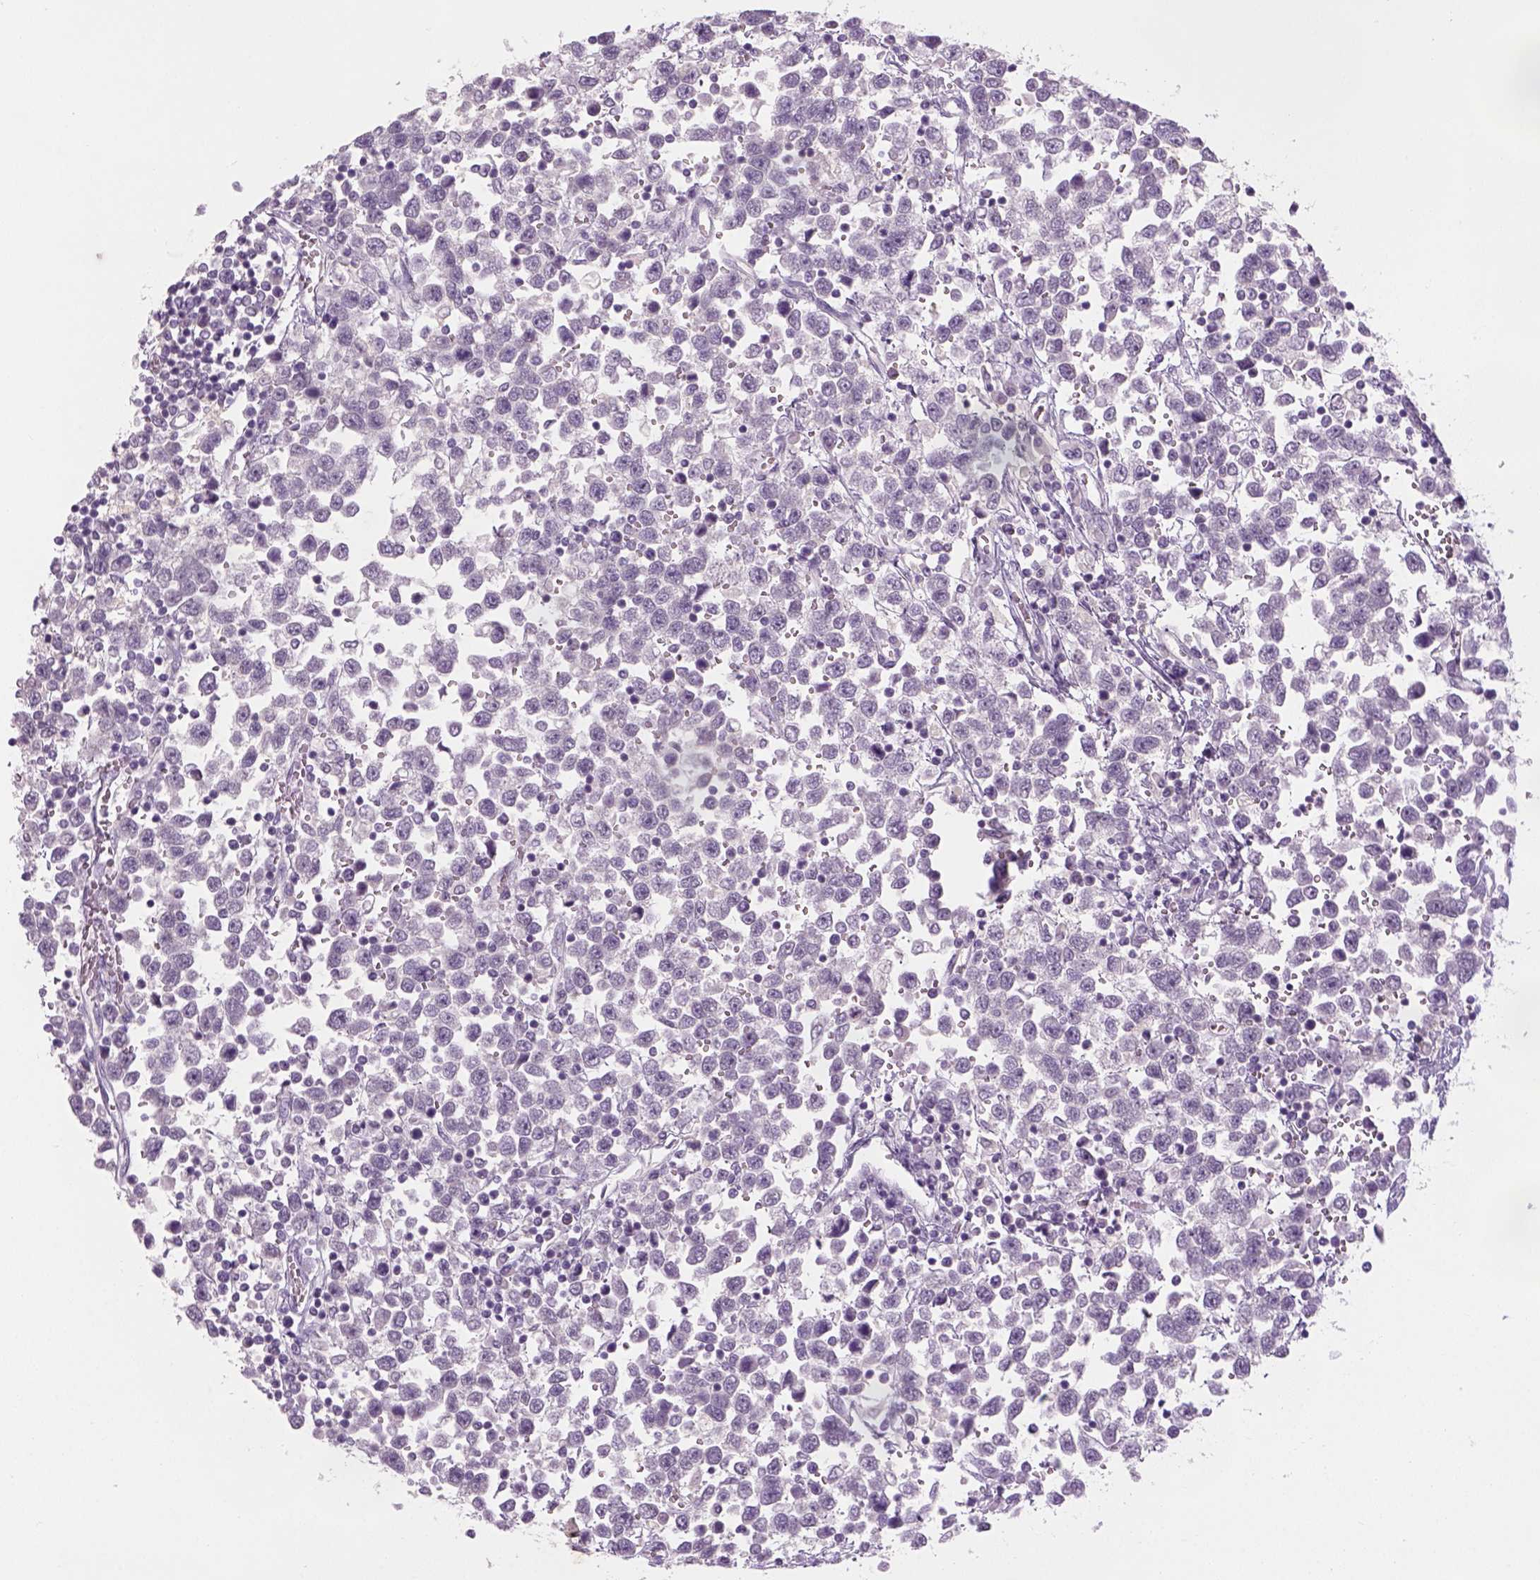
{"staining": {"intensity": "negative", "quantity": "none", "location": "none"}, "tissue": "testis cancer", "cell_type": "Tumor cells", "image_type": "cancer", "snomed": [{"axis": "morphology", "description": "Seminoma, NOS"}, {"axis": "topography", "description": "Testis"}], "caption": "This is a image of IHC staining of seminoma (testis), which shows no staining in tumor cells. (Brightfield microscopy of DAB (3,3'-diaminobenzidine) immunohistochemistry (IHC) at high magnification).", "gene": "GFI1B", "patient": {"sex": "male", "age": 34}}